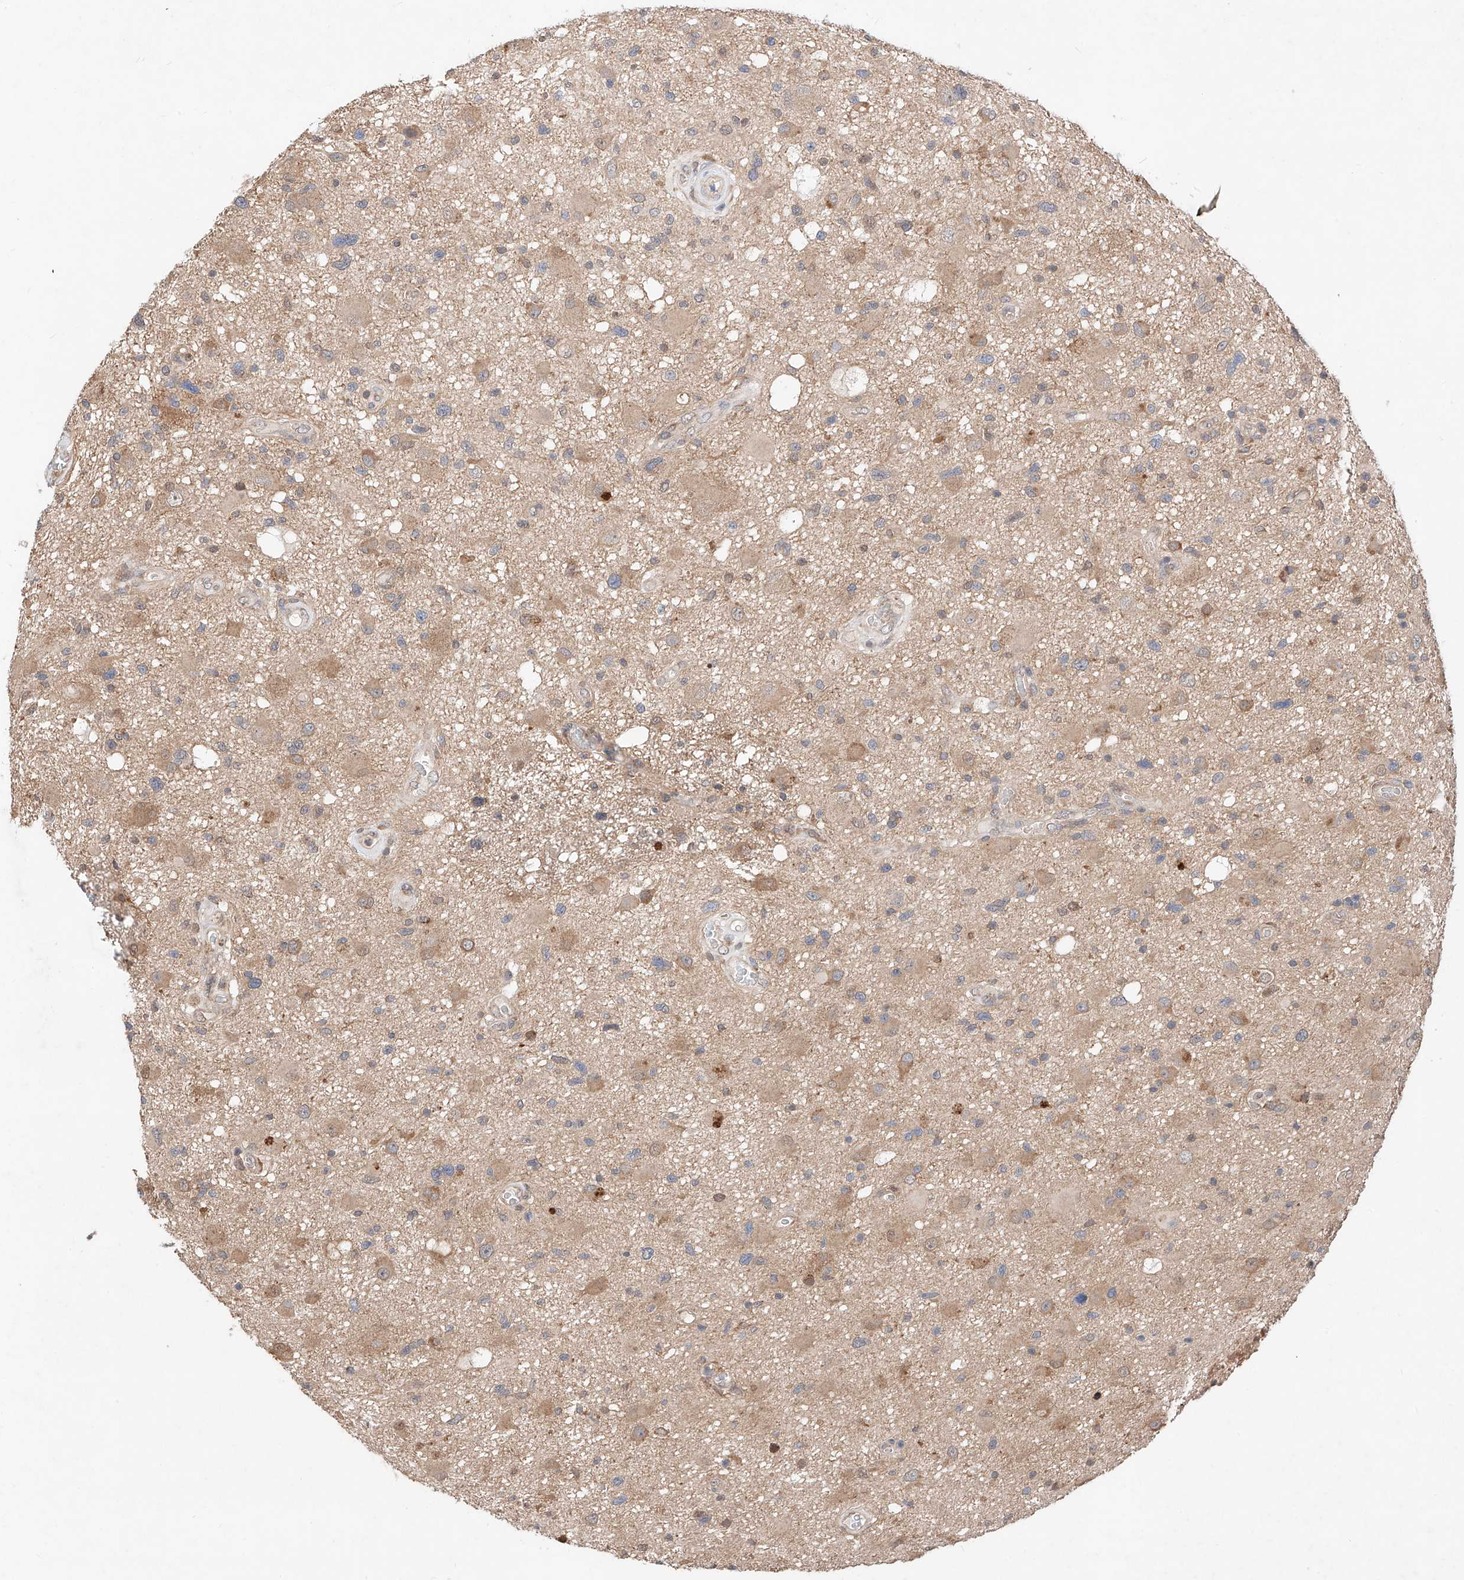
{"staining": {"intensity": "weak", "quantity": "25%-75%", "location": "cytoplasmic/membranous"}, "tissue": "glioma", "cell_type": "Tumor cells", "image_type": "cancer", "snomed": [{"axis": "morphology", "description": "Glioma, malignant, High grade"}, {"axis": "topography", "description": "Brain"}], "caption": "Brown immunohistochemical staining in human high-grade glioma (malignant) displays weak cytoplasmic/membranous expression in approximately 25%-75% of tumor cells. Nuclei are stained in blue.", "gene": "ZSCAN4", "patient": {"sex": "male", "age": 33}}